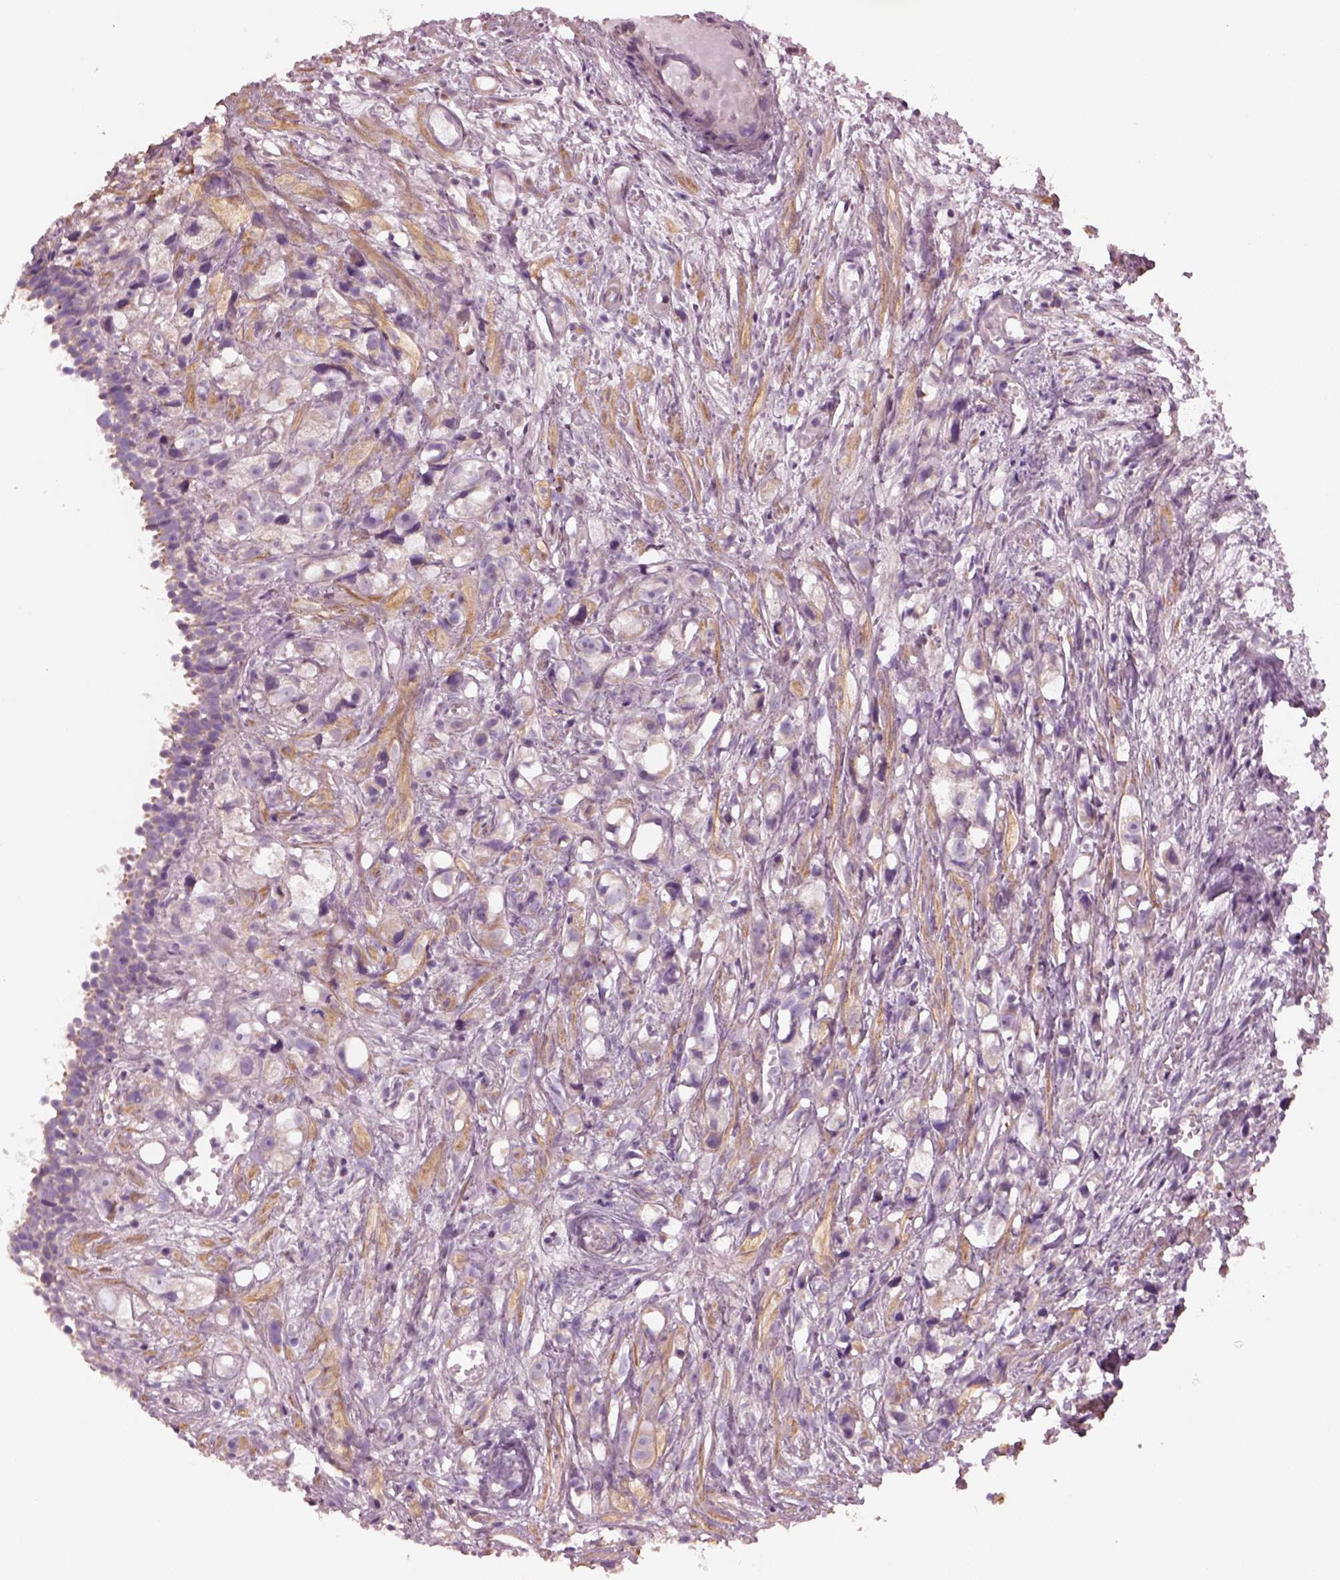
{"staining": {"intensity": "negative", "quantity": "none", "location": "none"}, "tissue": "prostate cancer", "cell_type": "Tumor cells", "image_type": "cancer", "snomed": [{"axis": "morphology", "description": "Adenocarcinoma, High grade"}, {"axis": "topography", "description": "Prostate"}], "caption": "There is no significant expression in tumor cells of adenocarcinoma (high-grade) (prostate).", "gene": "SPATA7", "patient": {"sex": "male", "age": 75}}